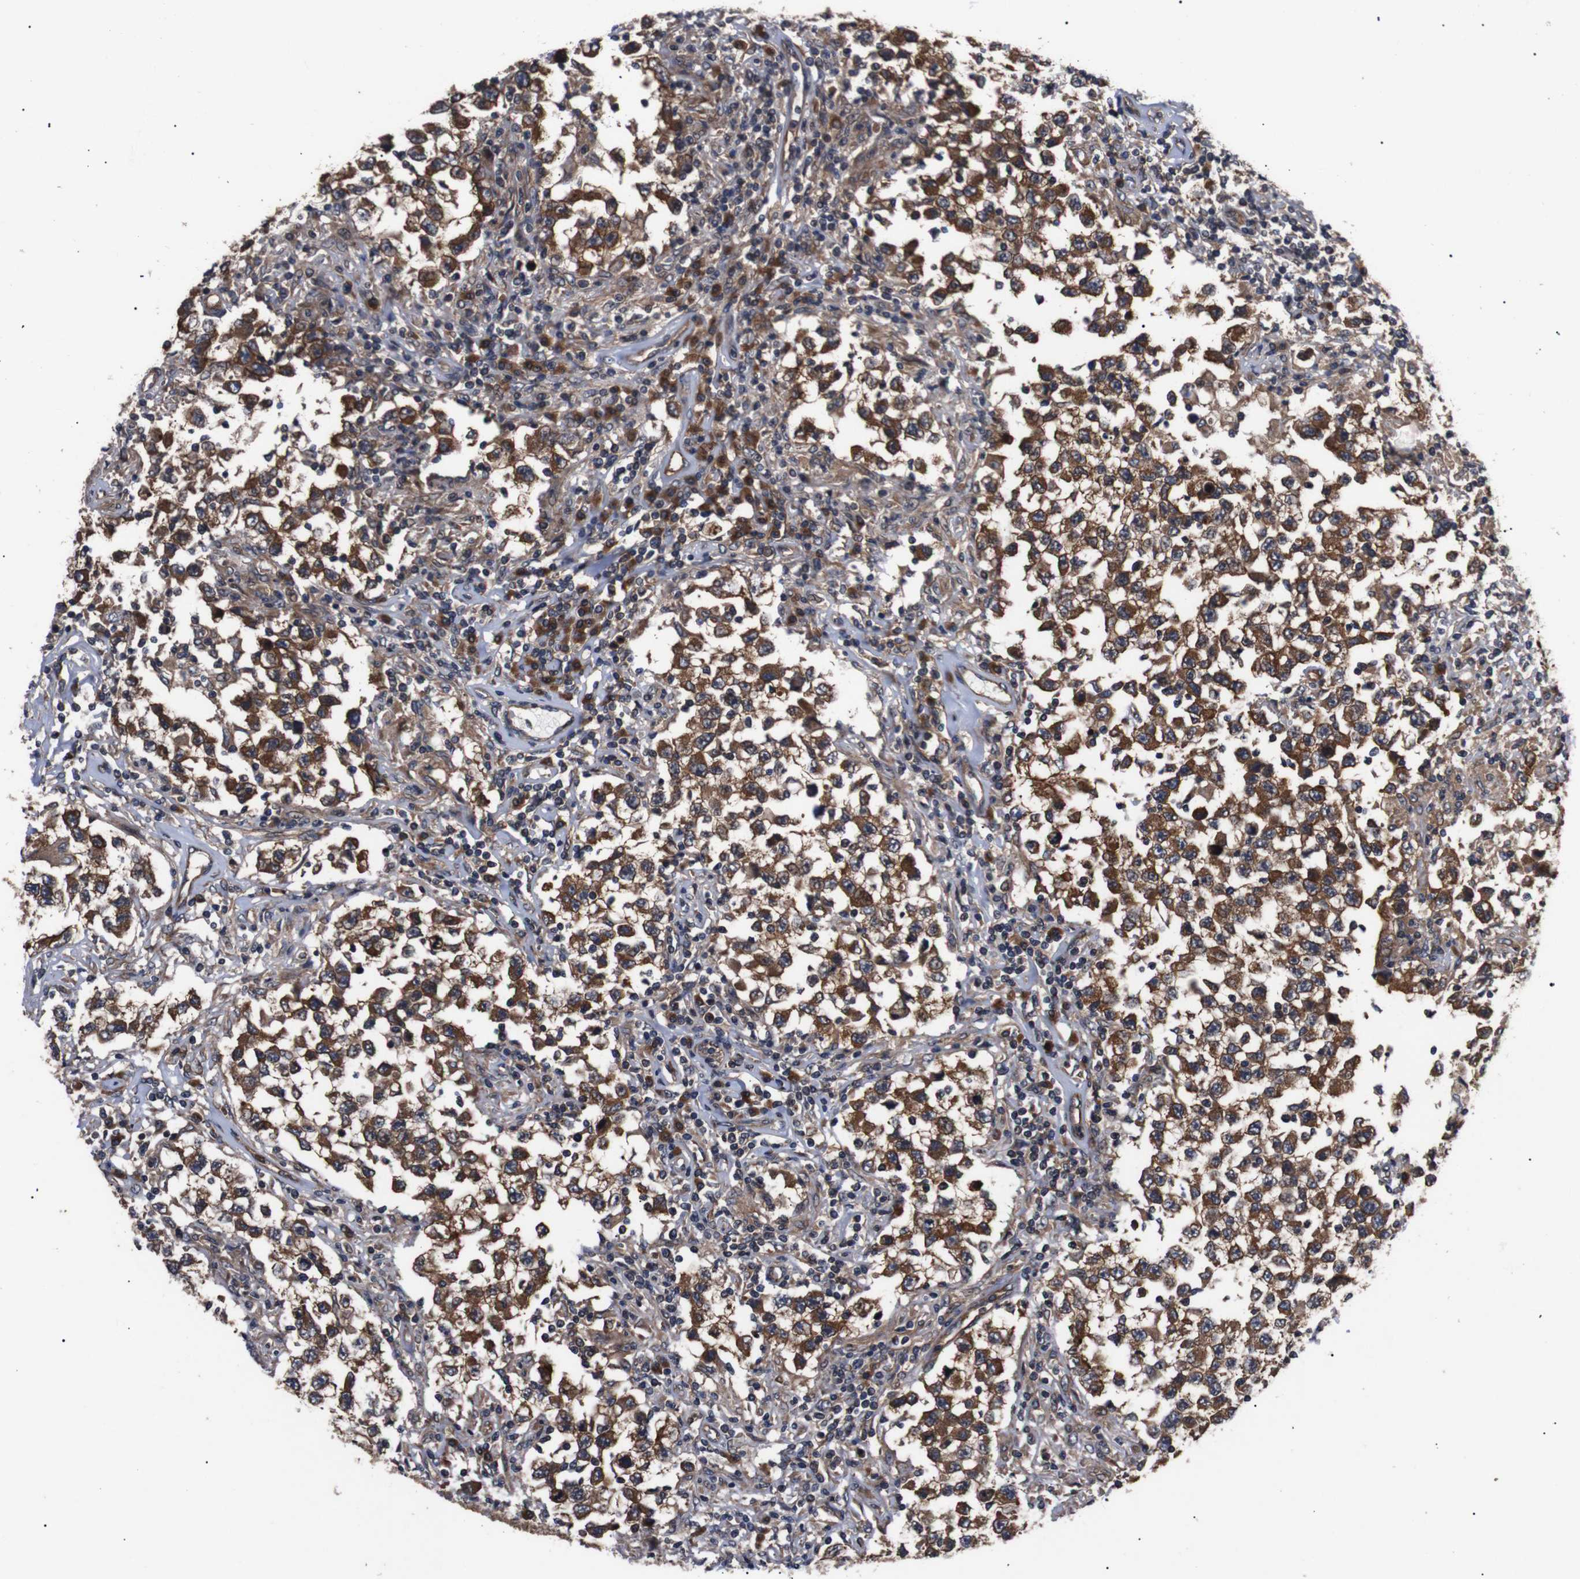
{"staining": {"intensity": "strong", "quantity": ">75%", "location": "cytoplasmic/membranous"}, "tissue": "testis cancer", "cell_type": "Tumor cells", "image_type": "cancer", "snomed": [{"axis": "morphology", "description": "Carcinoma, Embryonal, NOS"}, {"axis": "topography", "description": "Testis"}], "caption": "Tumor cells exhibit high levels of strong cytoplasmic/membranous positivity in about >75% of cells in testis cancer. Nuclei are stained in blue.", "gene": "PAWR", "patient": {"sex": "male", "age": 21}}